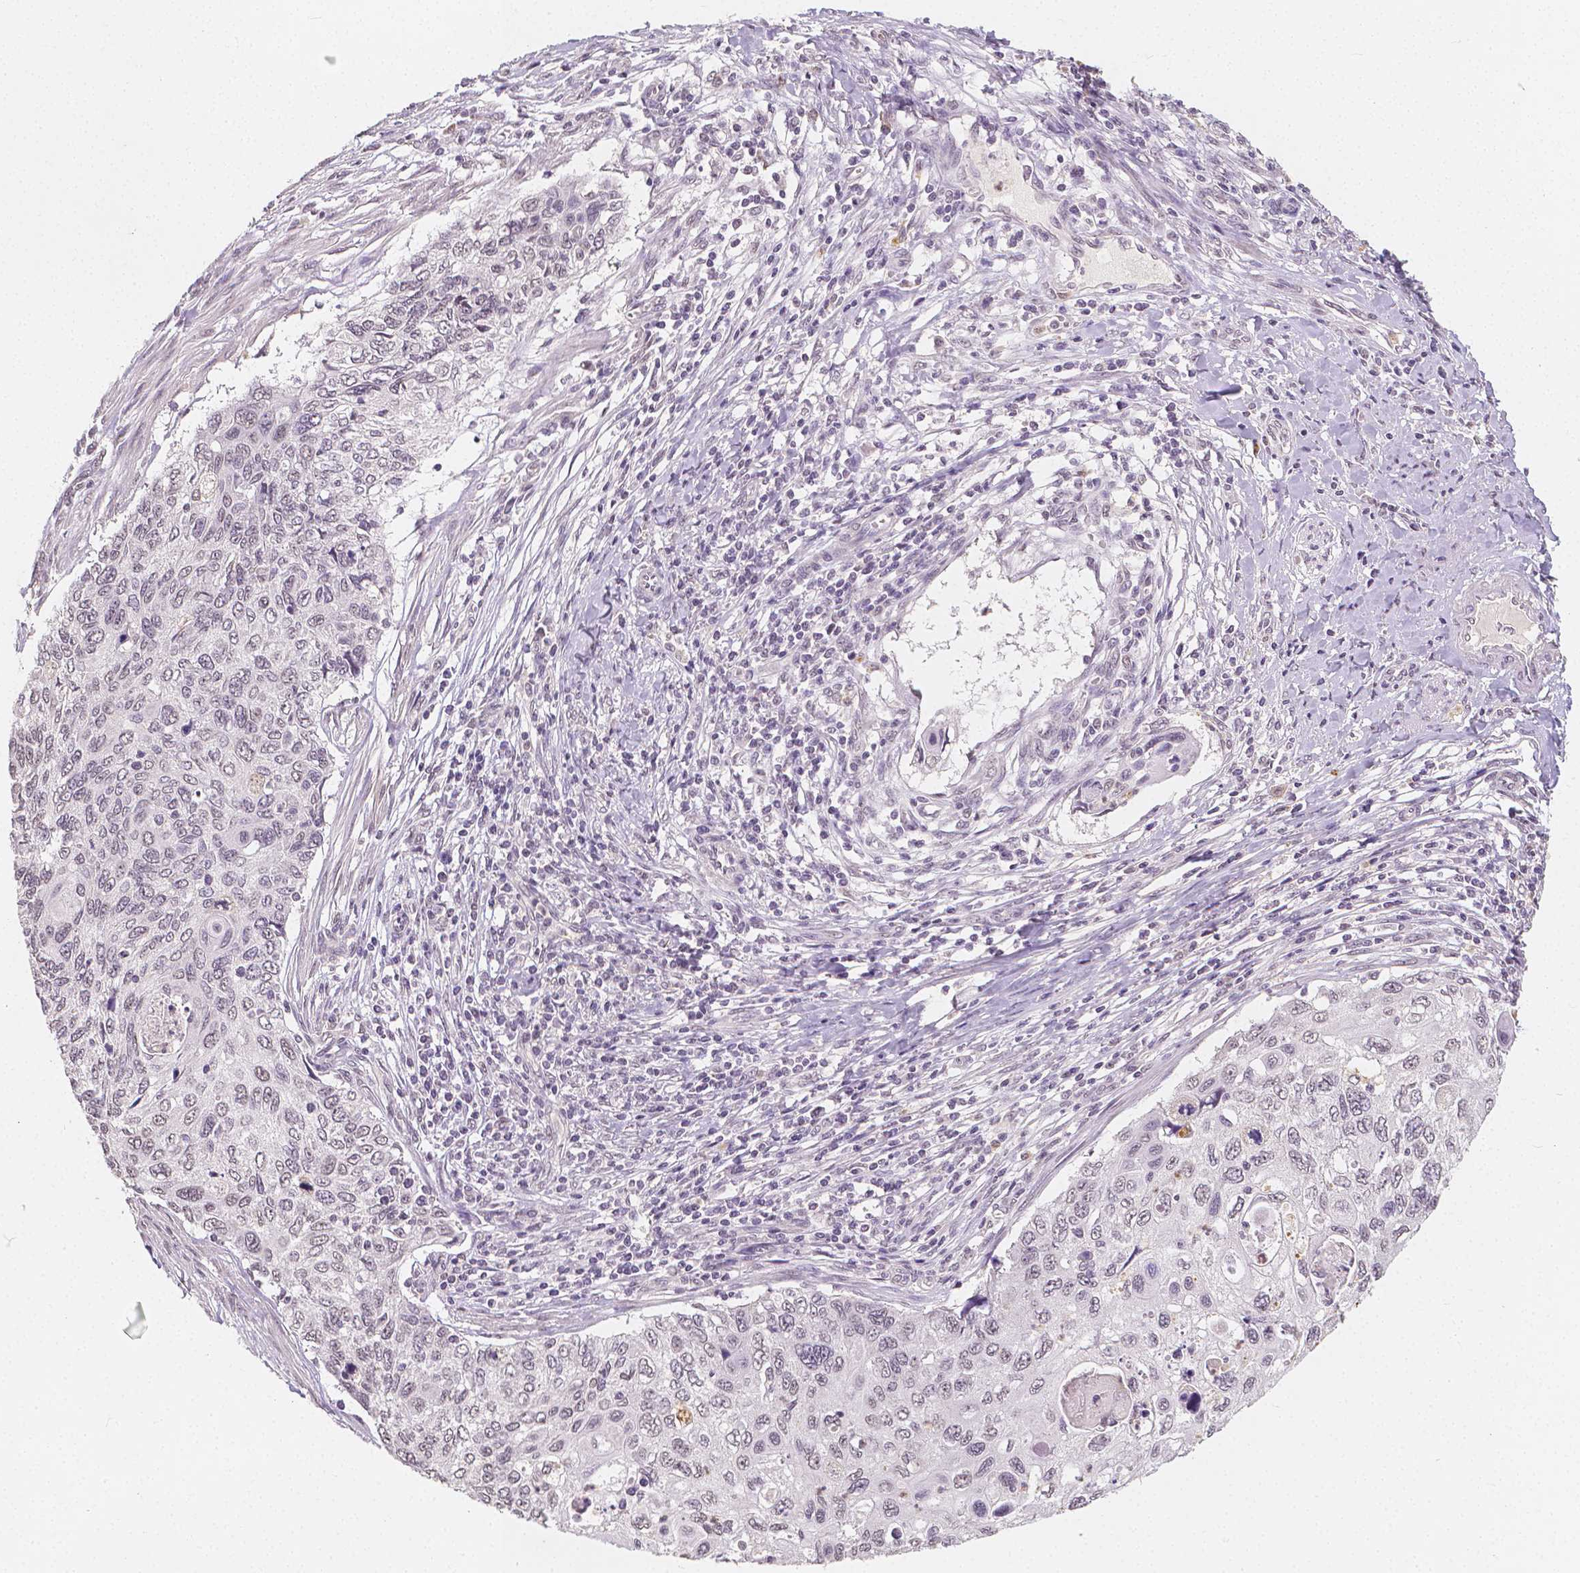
{"staining": {"intensity": "negative", "quantity": "none", "location": "none"}, "tissue": "cervical cancer", "cell_type": "Tumor cells", "image_type": "cancer", "snomed": [{"axis": "morphology", "description": "Squamous cell carcinoma, NOS"}, {"axis": "topography", "description": "Cervix"}], "caption": "Immunohistochemistry histopathology image of neoplastic tissue: human cervical cancer (squamous cell carcinoma) stained with DAB (3,3'-diaminobenzidine) demonstrates no significant protein expression in tumor cells.", "gene": "NOLC1", "patient": {"sex": "female", "age": 70}}